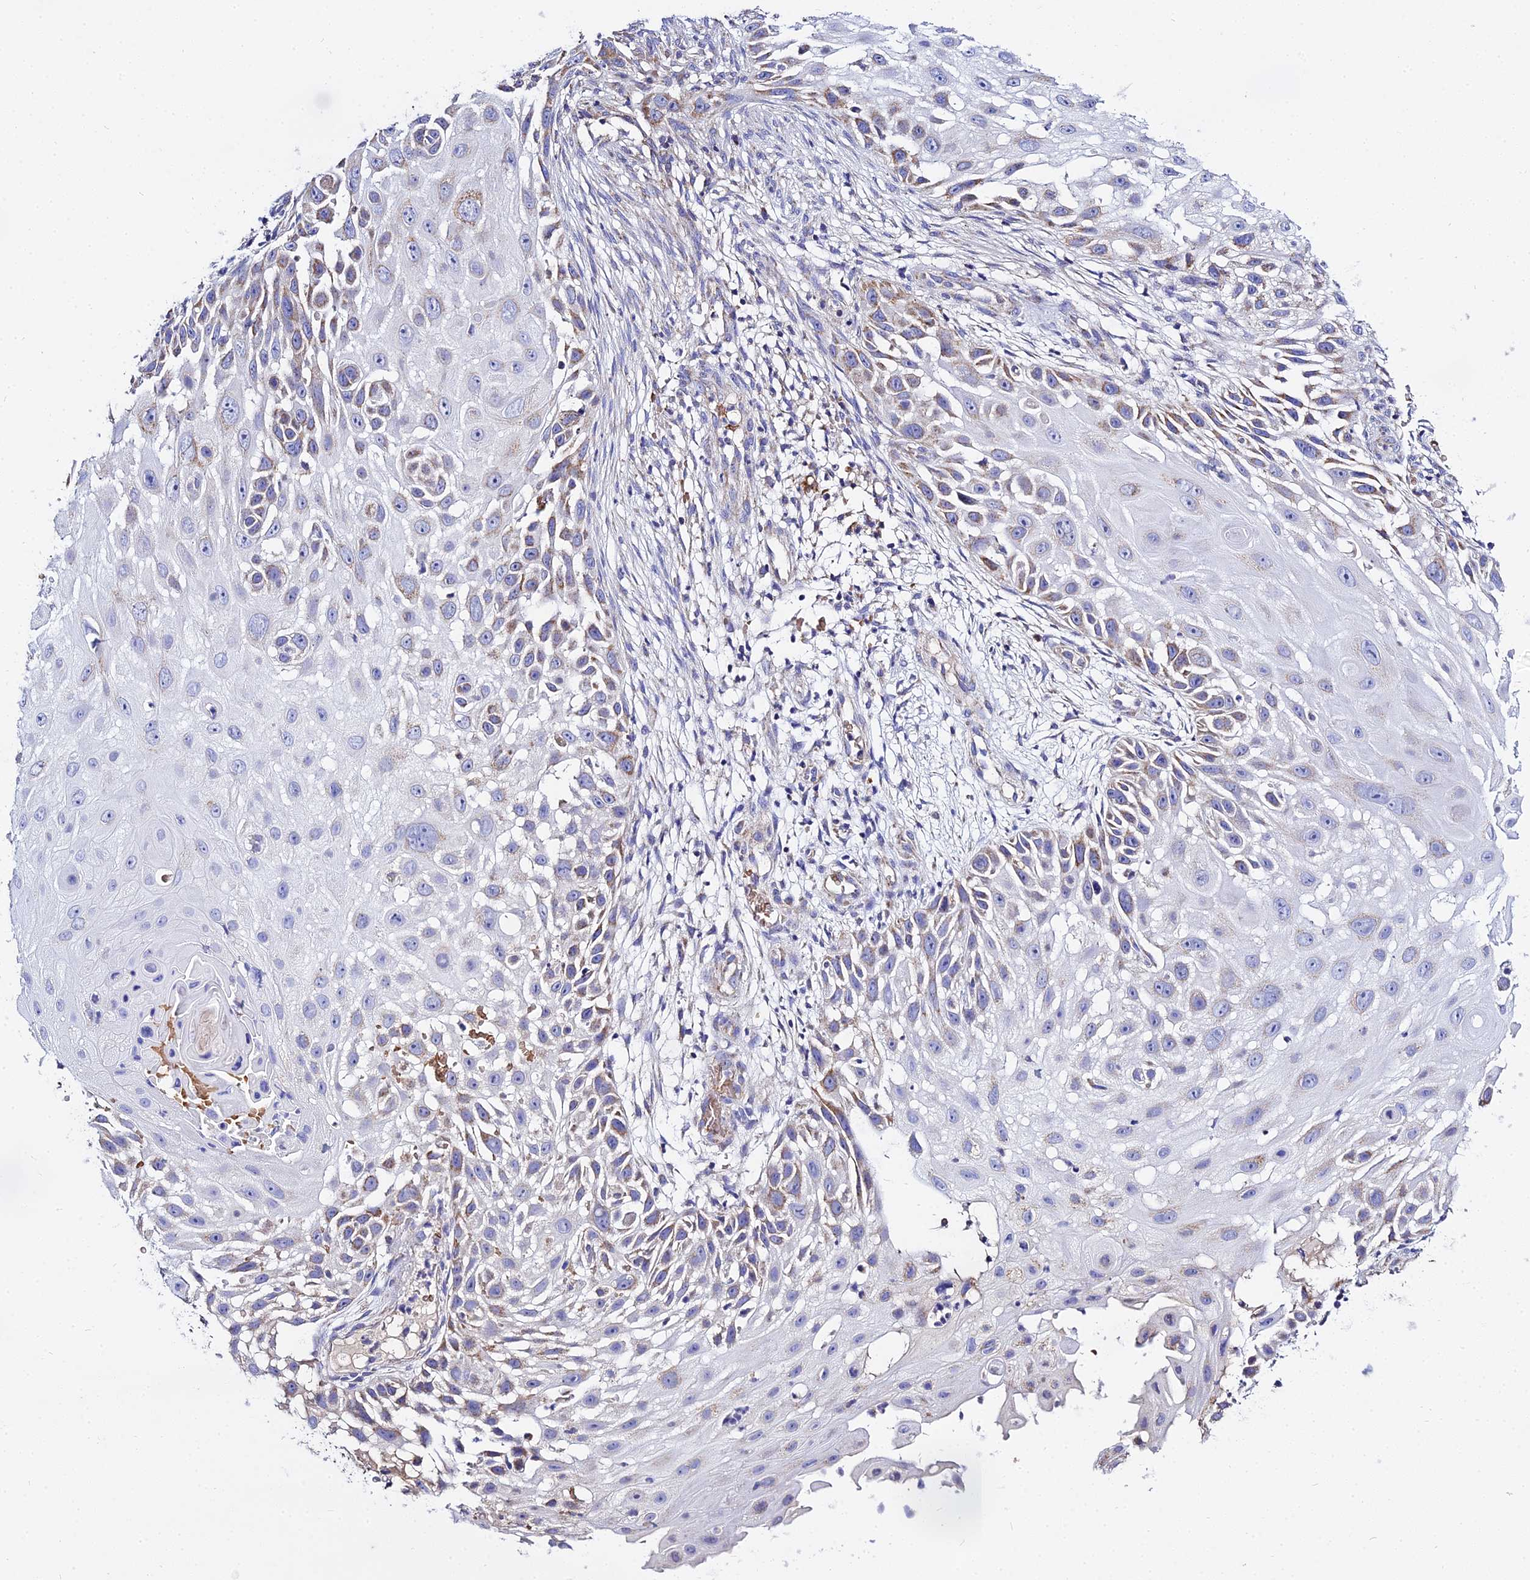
{"staining": {"intensity": "weak", "quantity": "<25%", "location": "cytoplasmic/membranous"}, "tissue": "skin cancer", "cell_type": "Tumor cells", "image_type": "cancer", "snomed": [{"axis": "morphology", "description": "Squamous cell carcinoma, NOS"}, {"axis": "topography", "description": "Skin"}], "caption": "This is a histopathology image of immunohistochemistry (IHC) staining of squamous cell carcinoma (skin), which shows no expression in tumor cells.", "gene": "TYW5", "patient": {"sex": "female", "age": 44}}